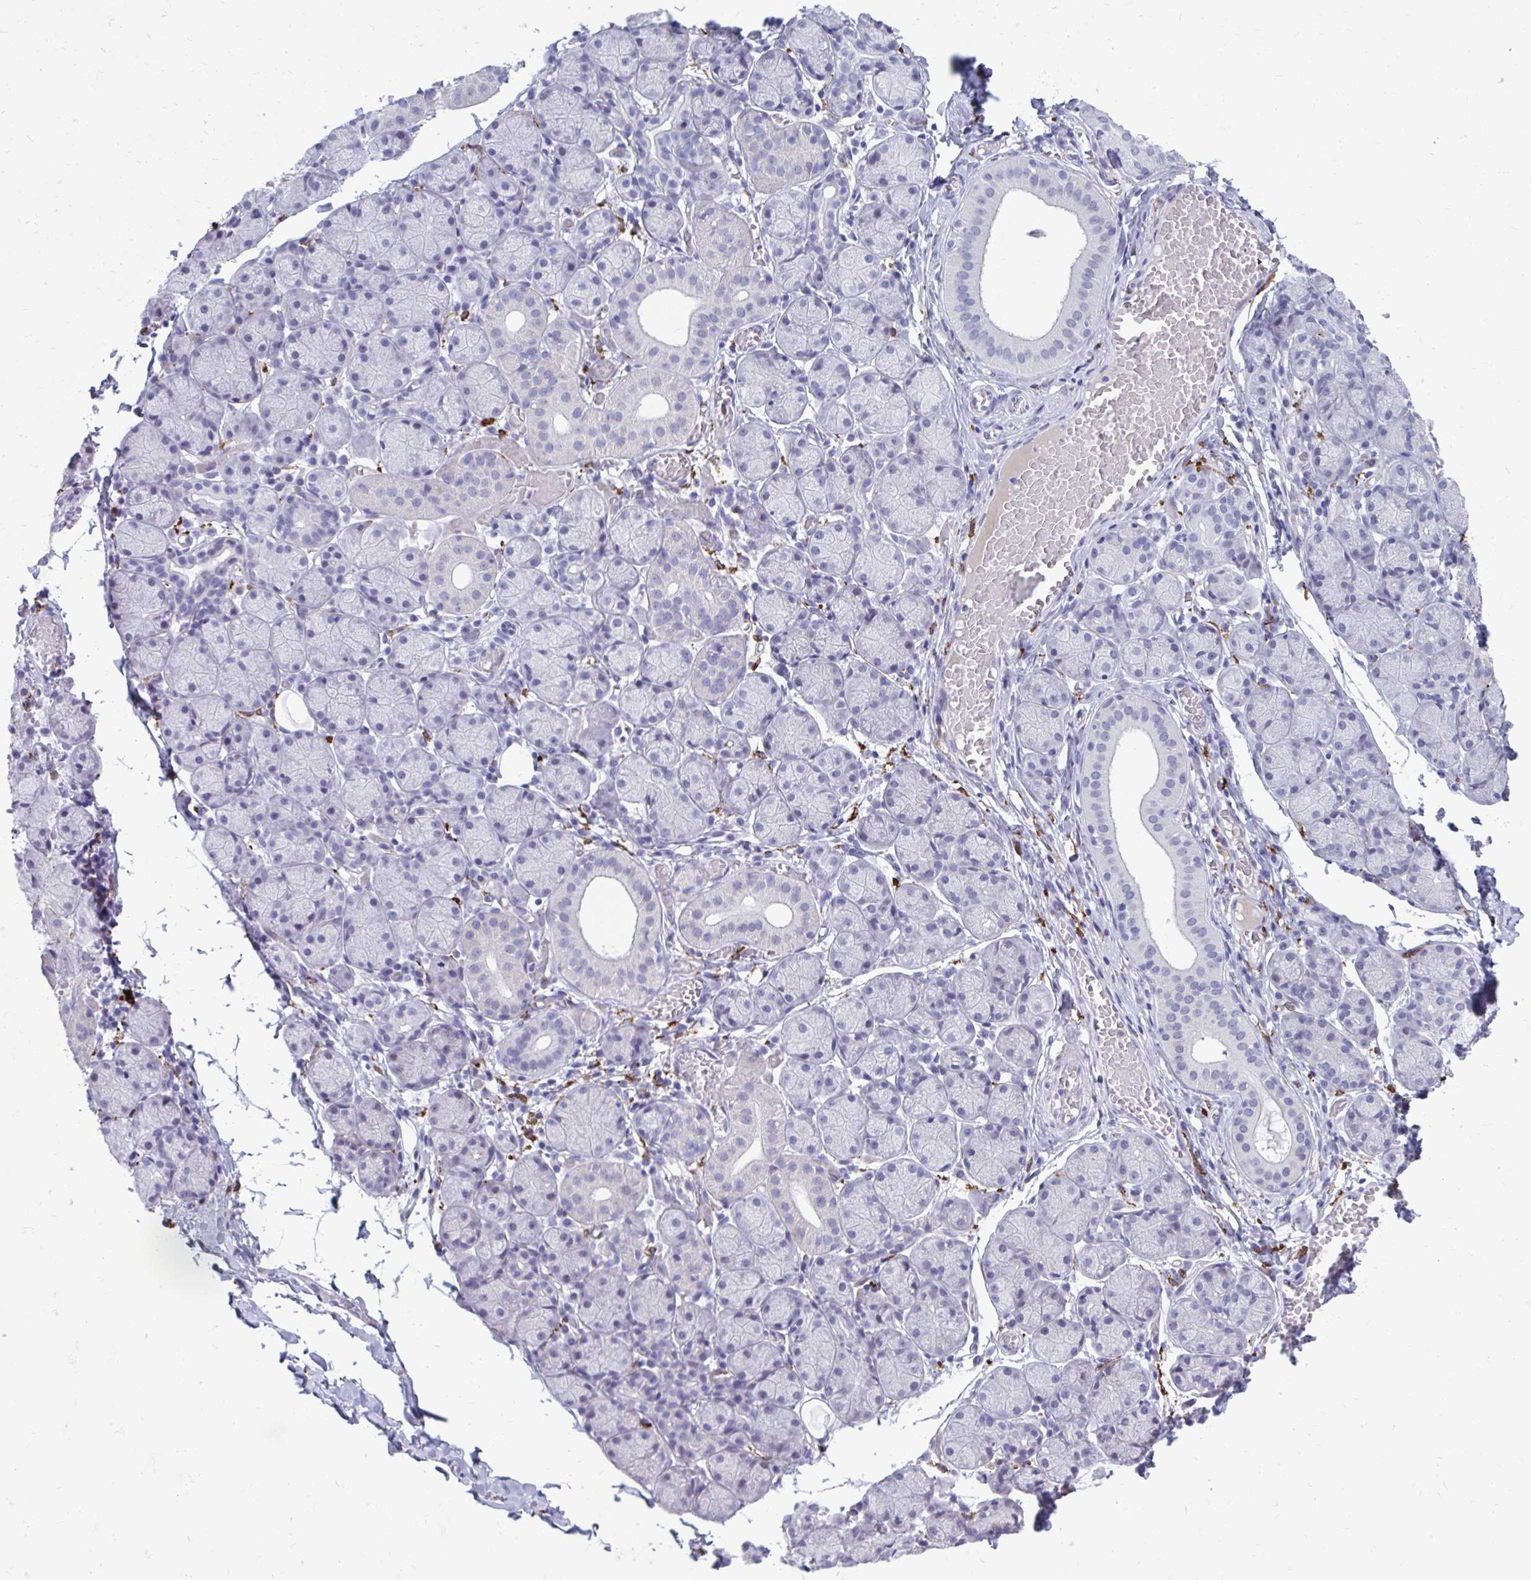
{"staining": {"intensity": "negative", "quantity": "none", "location": "none"}, "tissue": "salivary gland", "cell_type": "Glandular cells", "image_type": "normal", "snomed": [{"axis": "morphology", "description": "Normal tissue, NOS"}, {"axis": "topography", "description": "Salivary gland"}], "caption": "Glandular cells show no significant positivity in unremarkable salivary gland.", "gene": "CD163", "patient": {"sex": "female", "age": 24}}